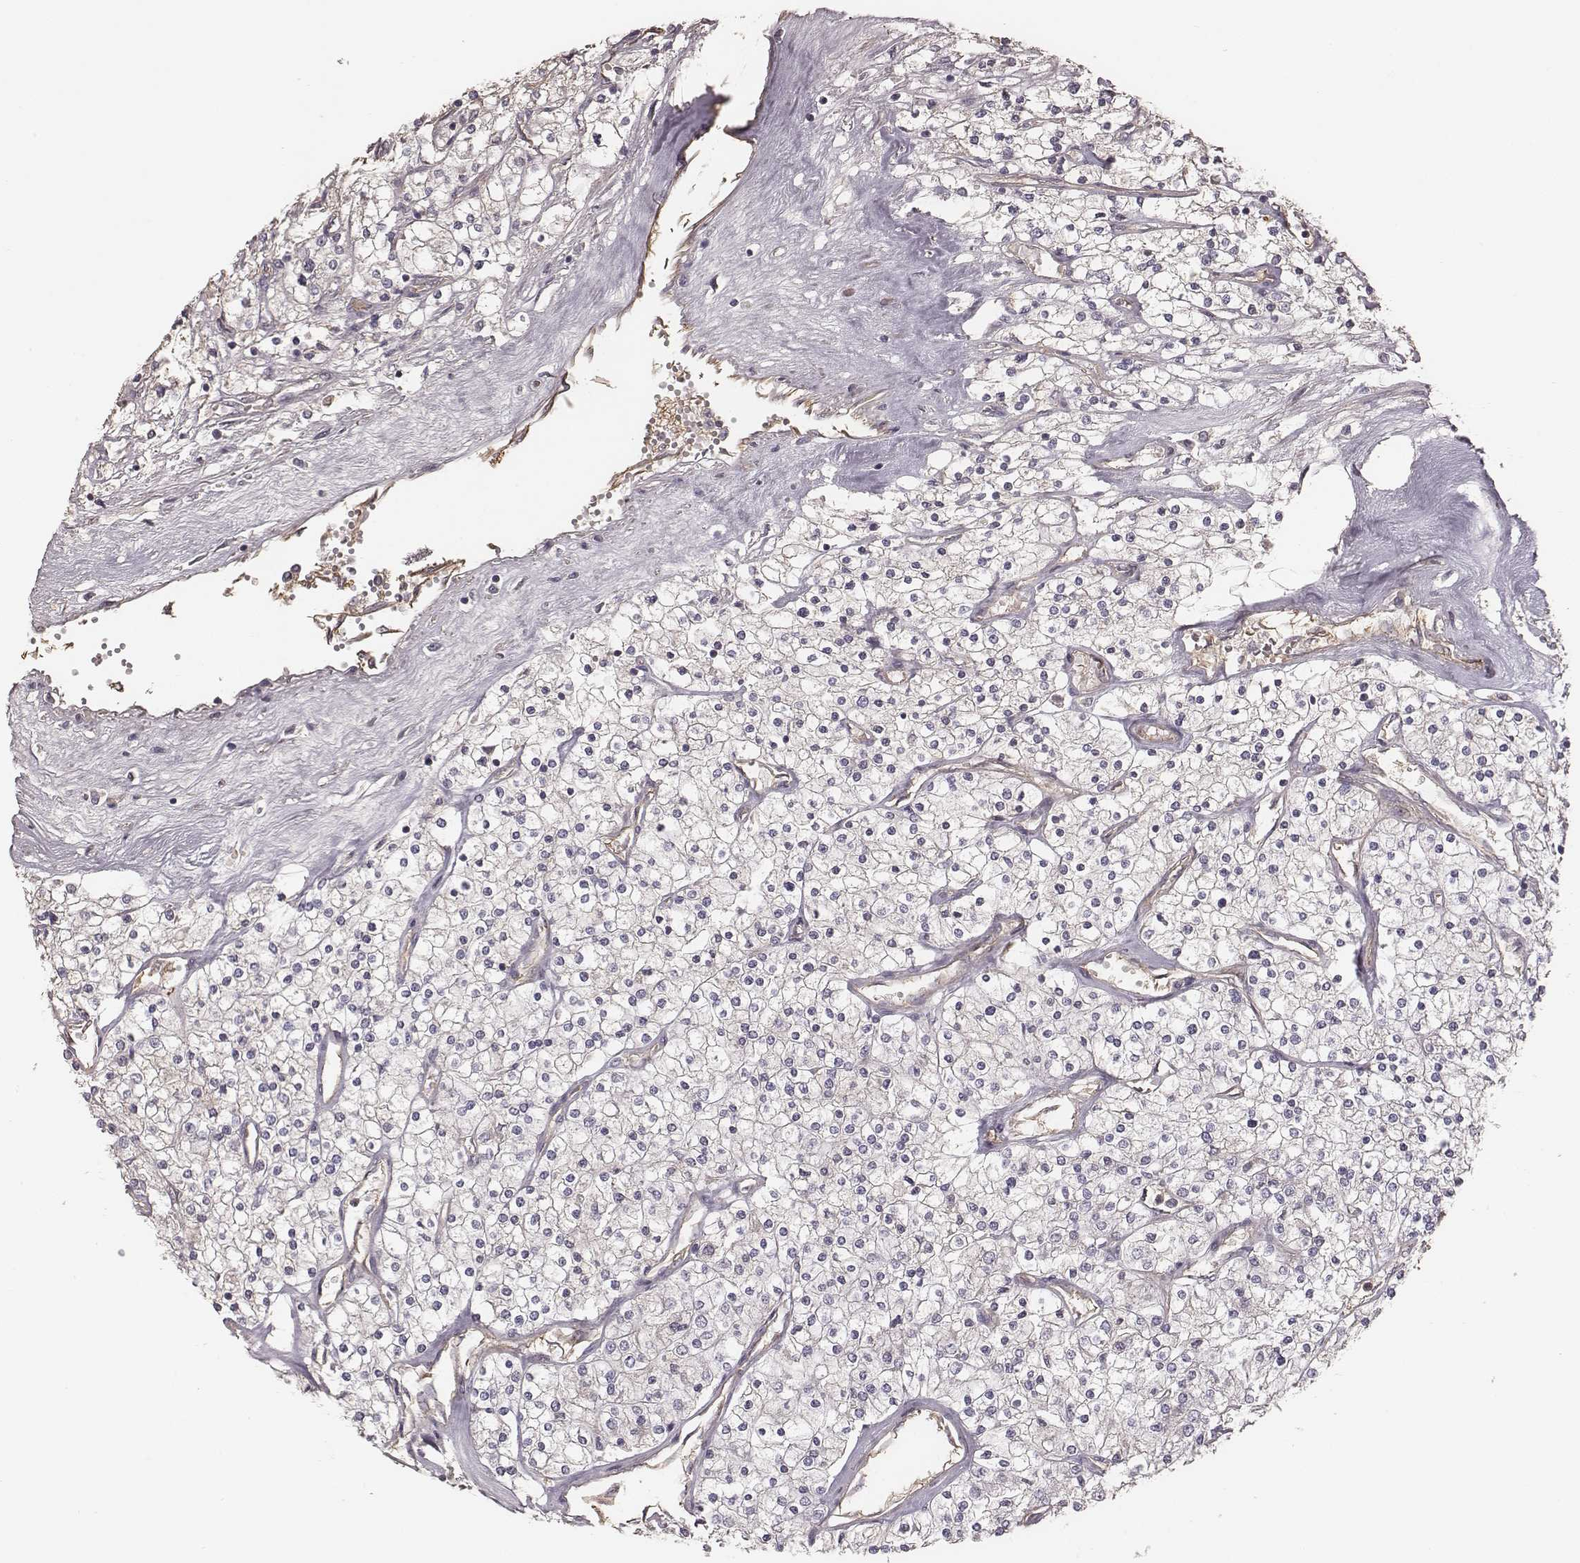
{"staining": {"intensity": "negative", "quantity": "none", "location": "none"}, "tissue": "renal cancer", "cell_type": "Tumor cells", "image_type": "cancer", "snomed": [{"axis": "morphology", "description": "Adenocarcinoma, NOS"}, {"axis": "topography", "description": "Kidney"}], "caption": "Renal cancer was stained to show a protein in brown. There is no significant positivity in tumor cells. Nuclei are stained in blue.", "gene": "OTOGL", "patient": {"sex": "male", "age": 80}}